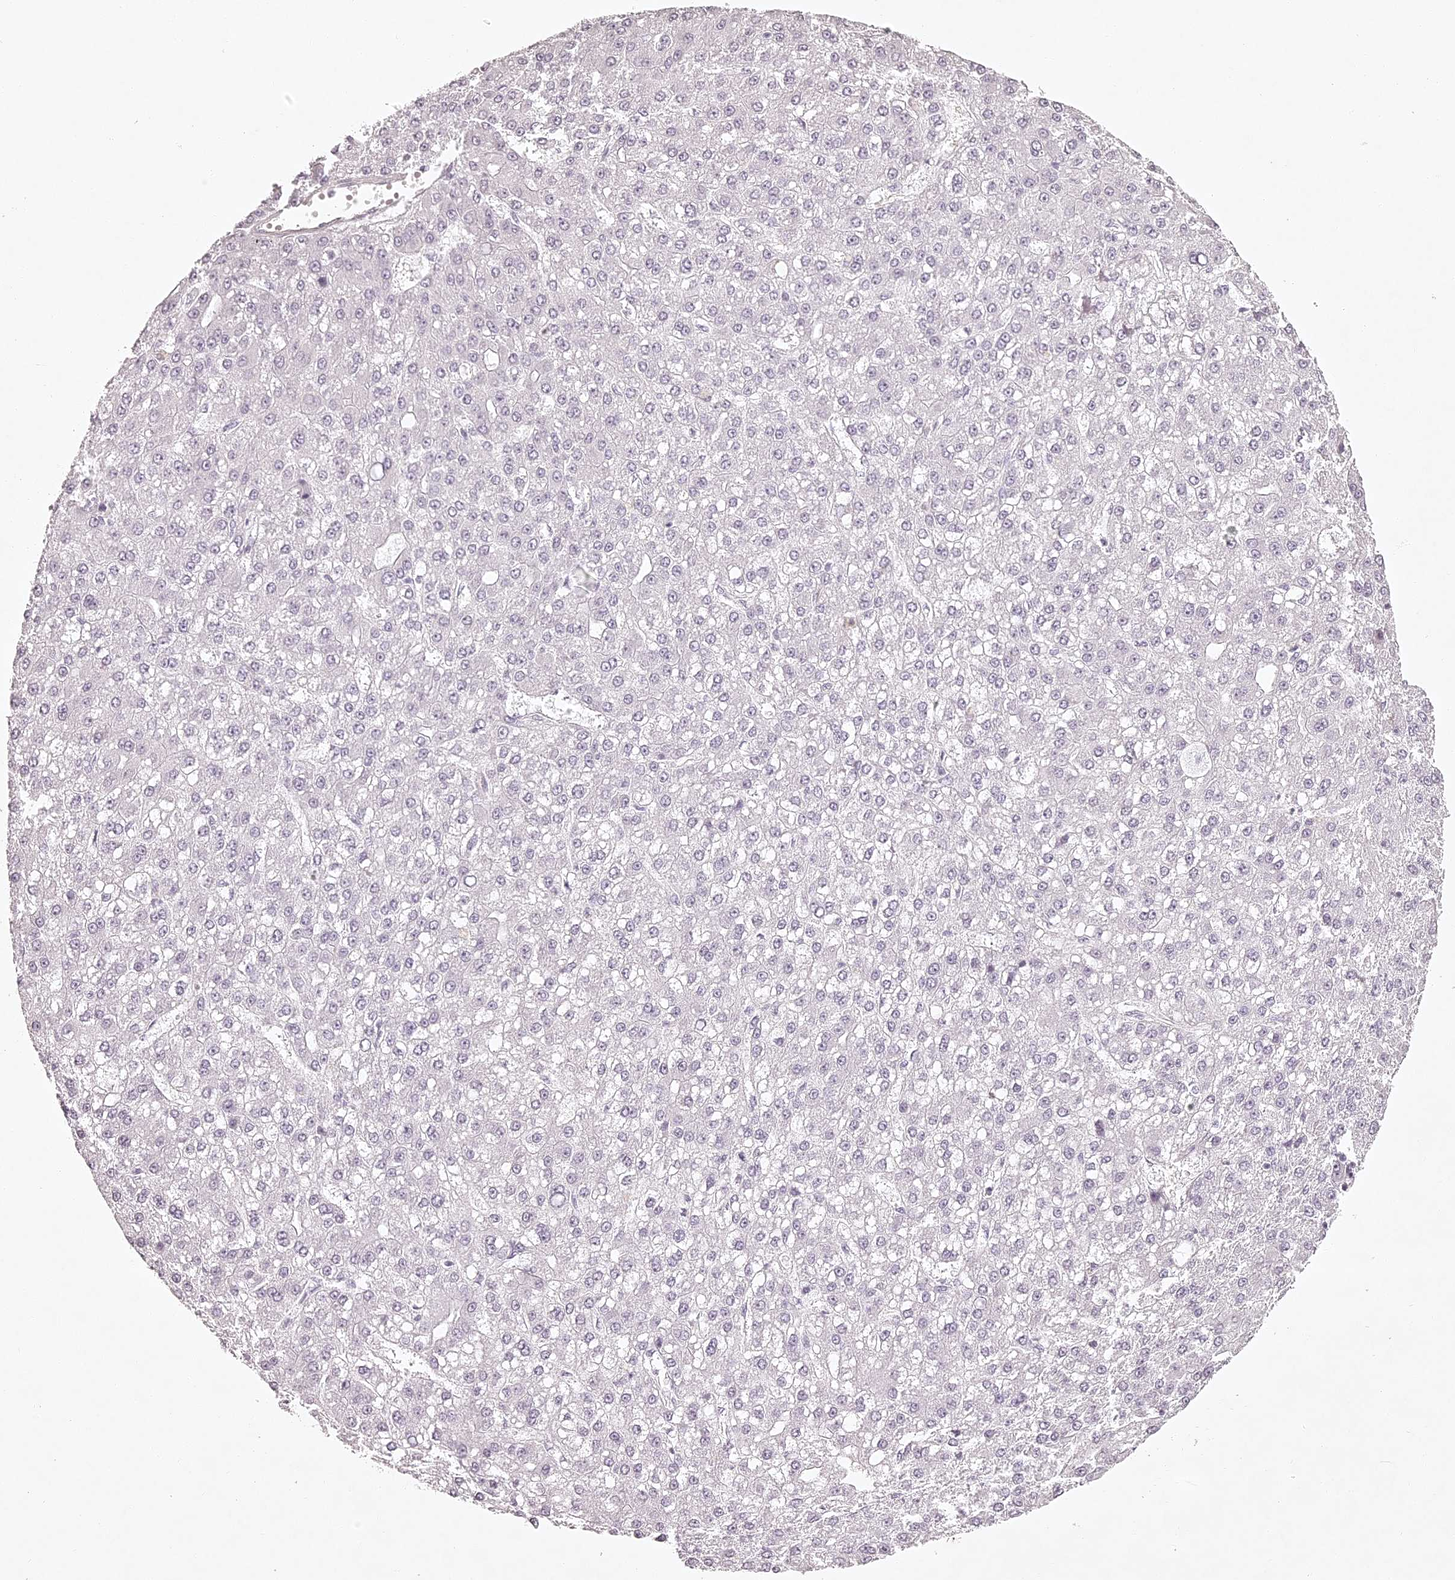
{"staining": {"intensity": "negative", "quantity": "none", "location": "none"}, "tissue": "liver cancer", "cell_type": "Tumor cells", "image_type": "cancer", "snomed": [{"axis": "morphology", "description": "Carcinoma, Hepatocellular, NOS"}, {"axis": "topography", "description": "Liver"}], "caption": "DAB (3,3'-diaminobenzidine) immunohistochemical staining of liver hepatocellular carcinoma exhibits no significant staining in tumor cells.", "gene": "ELAPOR1", "patient": {"sex": "male", "age": 67}}